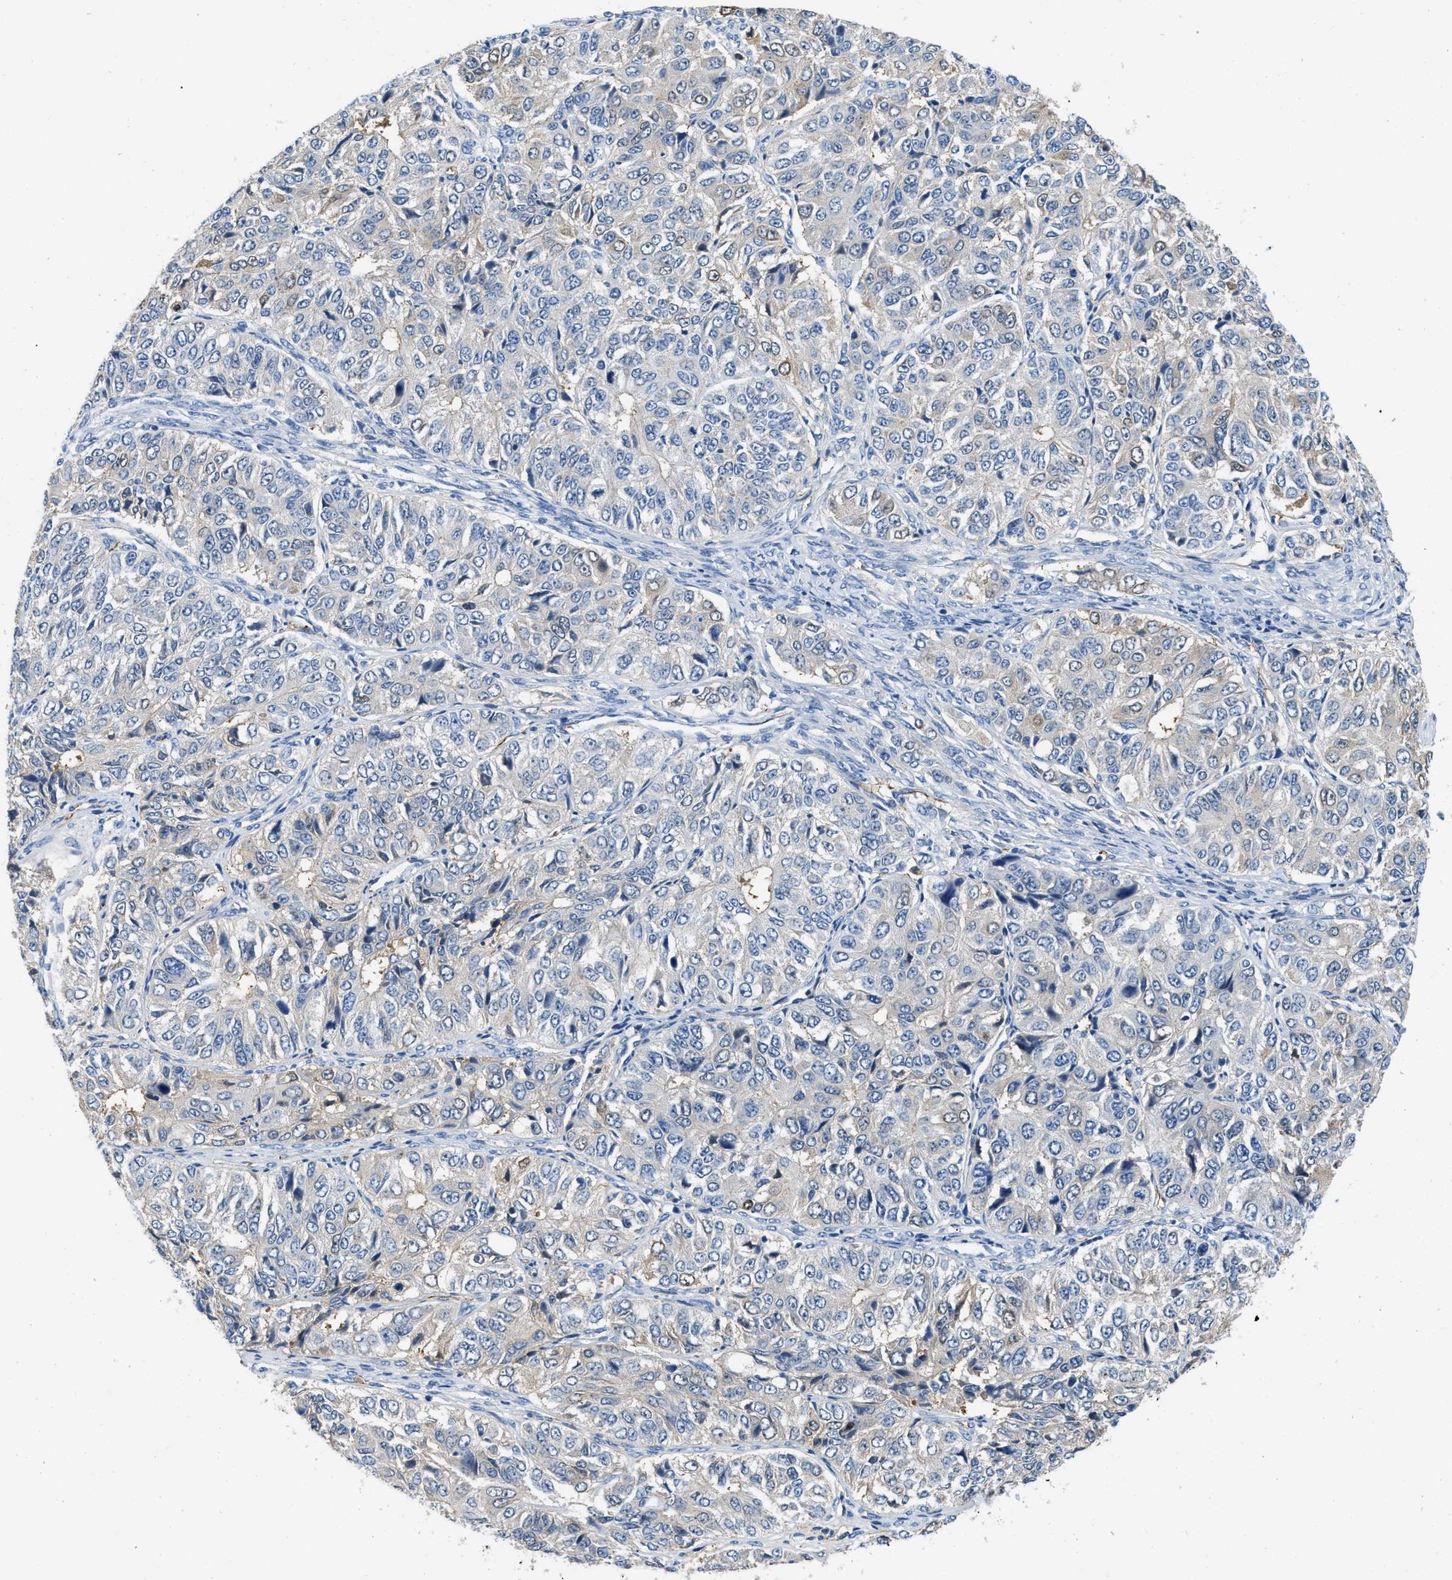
{"staining": {"intensity": "negative", "quantity": "none", "location": "none"}, "tissue": "ovarian cancer", "cell_type": "Tumor cells", "image_type": "cancer", "snomed": [{"axis": "morphology", "description": "Carcinoma, endometroid"}, {"axis": "topography", "description": "Ovary"}], "caption": "DAB immunohistochemical staining of endometroid carcinoma (ovarian) exhibits no significant staining in tumor cells.", "gene": "SPEG", "patient": {"sex": "female", "age": 51}}